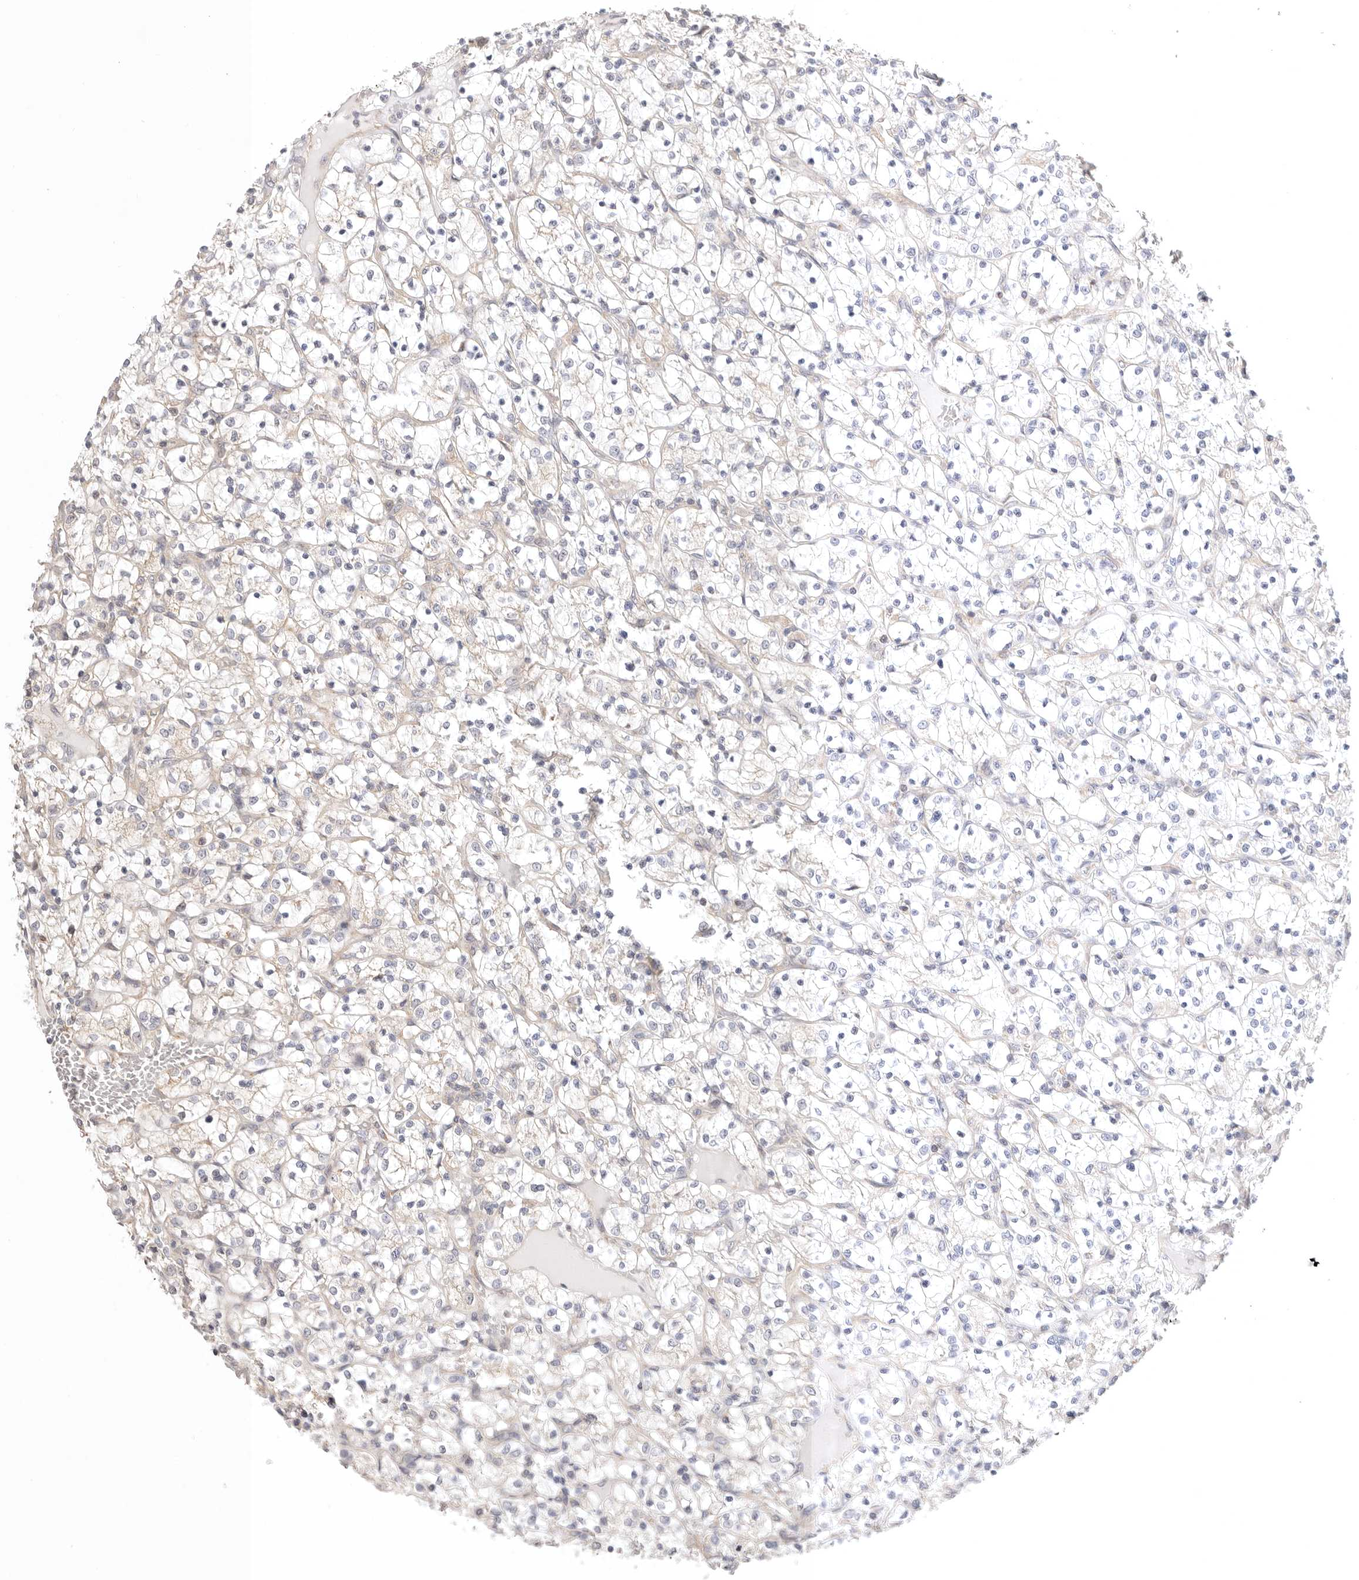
{"staining": {"intensity": "negative", "quantity": "none", "location": "none"}, "tissue": "renal cancer", "cell_type": "Tumor cells", "image_type": "cancer", "snomed": [{"axis": "morphology", "description": "Adenocarcinoma, NOS"}, {"axis": "topography", "description": "Kidney"}], "caption": "Immunohistochemistry (IHC) histopathology image of neoplastic tissue: human adenocarcinoma (renal) stained with DAB shows no significant protein staining in tumor cells.", "gene": "KCMF1", "patient": {"sex": "female", "age": 69}}